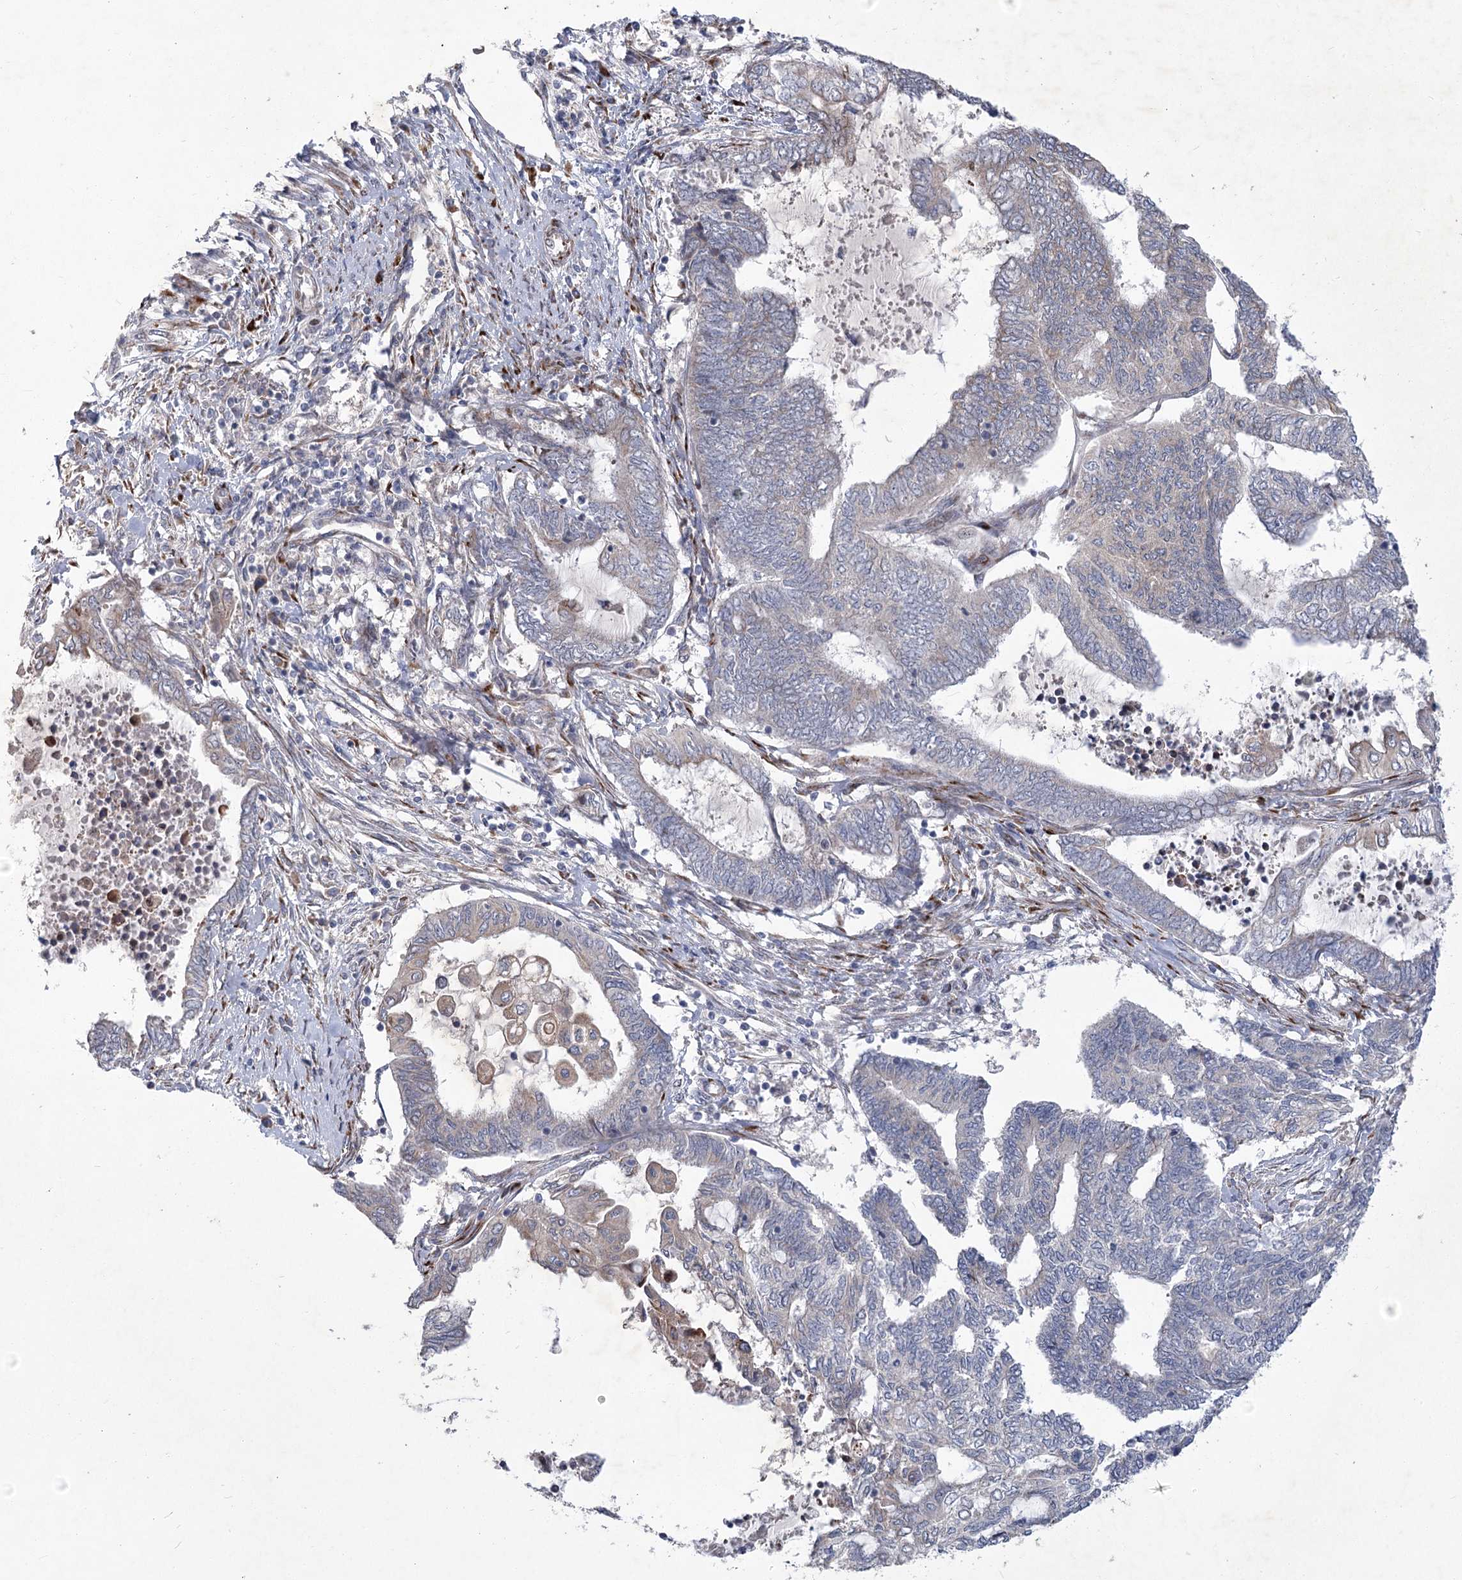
{"staining": {"intensity": "negative", "quantity": "none", "location": "none"}, "tissue": "endometrial cancer", "cell_type": "Tumor cells", "image_type": "cancer", "snomed": [{"axis": "morphology", "description": "Adenocarcinoma, NOS"}, {"axis": "topography", "description": "Uterus"}, {"axis": "topography", "description": "Endometrium"}], "caption": "Immunohistochemistry micrograph of neoplastic tissue: human endometrial cancer (adenocarcinoma) stained with DAB displays no significant protein staining in tumor cells.", "gene": "GCNT4", "patient": {"sex": "female", "age": 70}}